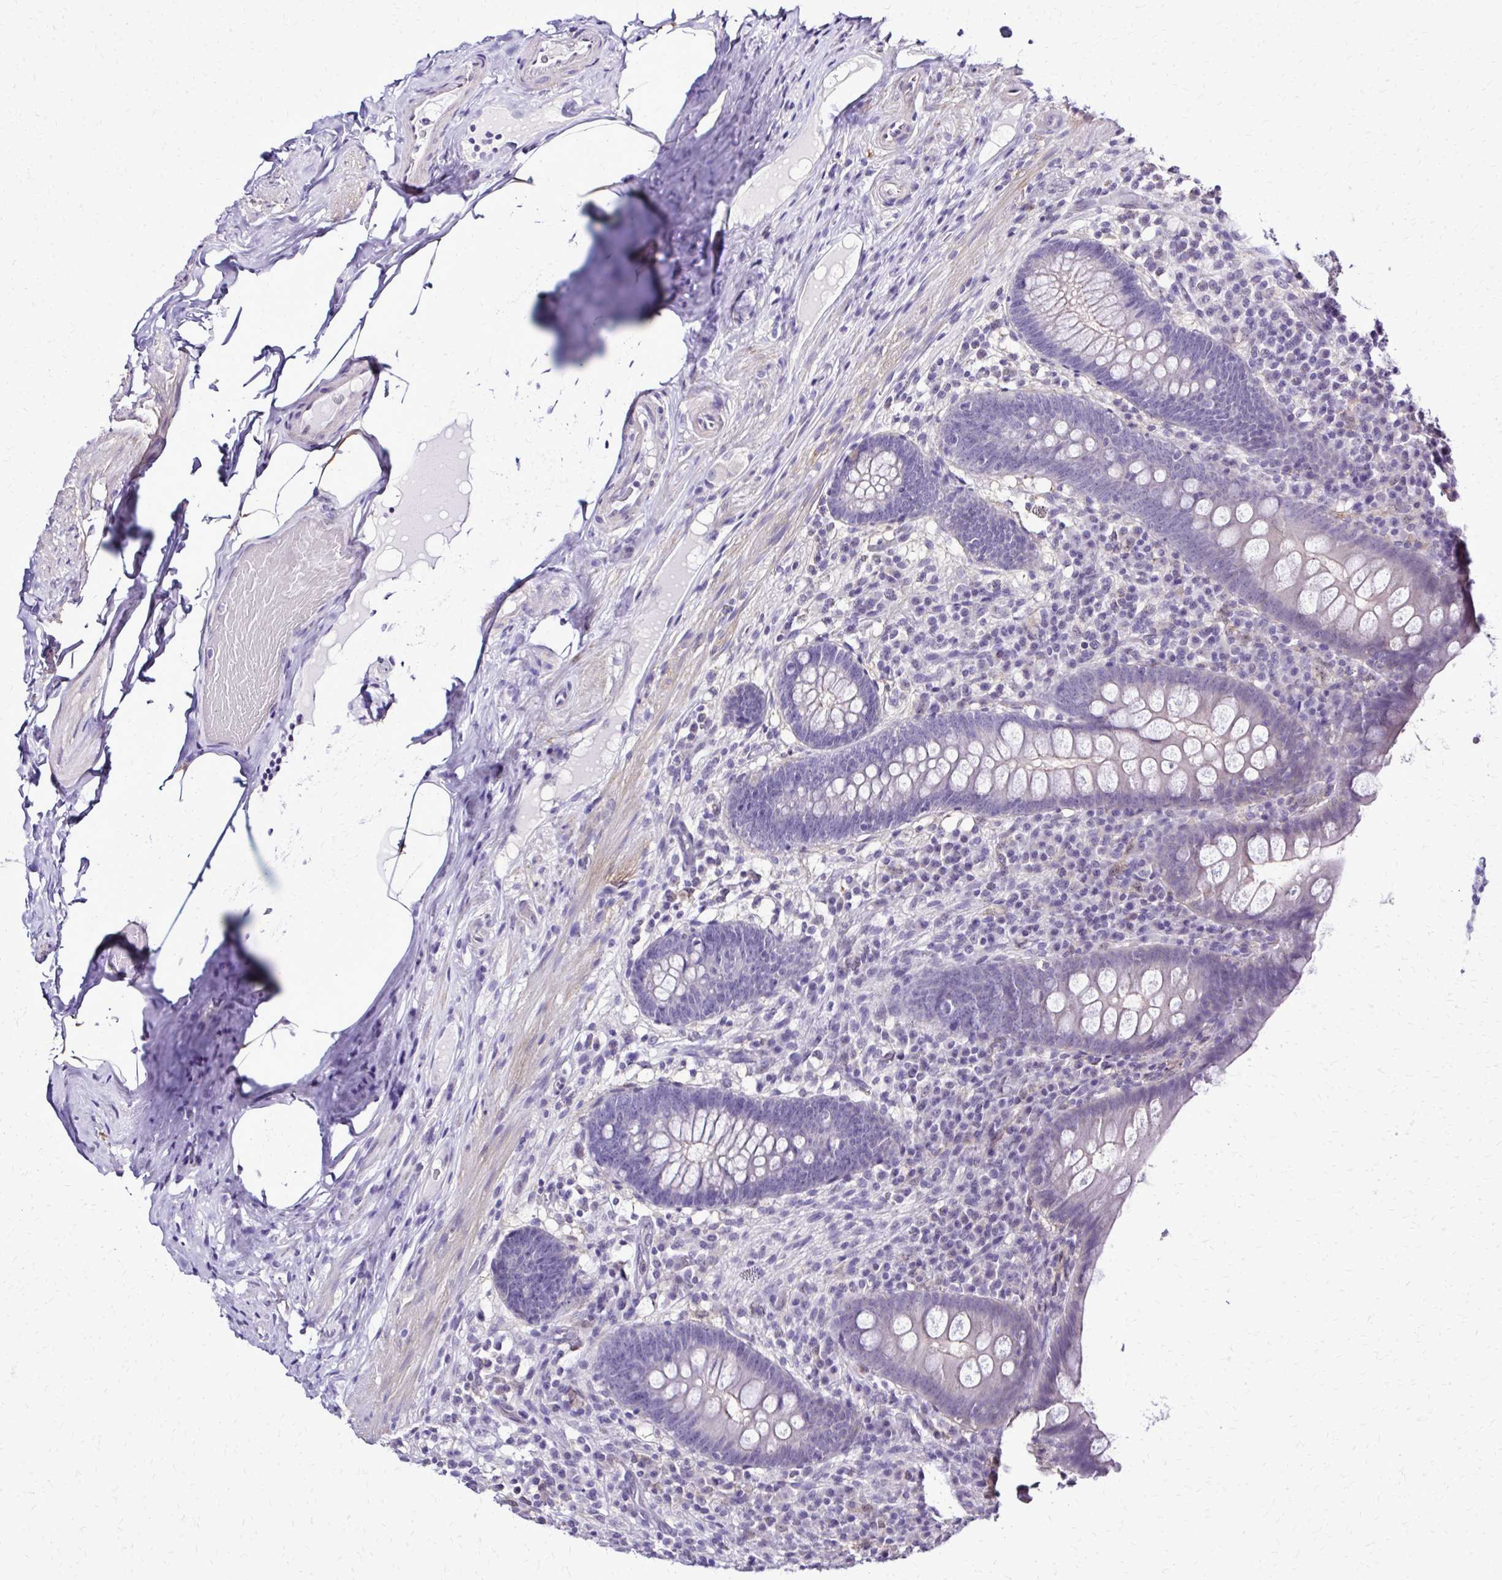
{"staining": {"intensity": "weak", "quantity": "<25%", "location": "cytoplasmic/membranous"}, "tissue": "appendix", "cell_type": "Glandular cells", "image_type": "normal", "snomed": [{"axis": "morphology", "description": "Normal tissue, NOS"}, {"axis": "topography", "description": "Appendix"}], "caption": "High power microscopy photomicrograph of an immunohistochemistry photomicrograph of normal appendix, revealing no significant positivity in glandular cells.", "gene": "RASL11B", "patient": {"sex": "male", "age": 71}}